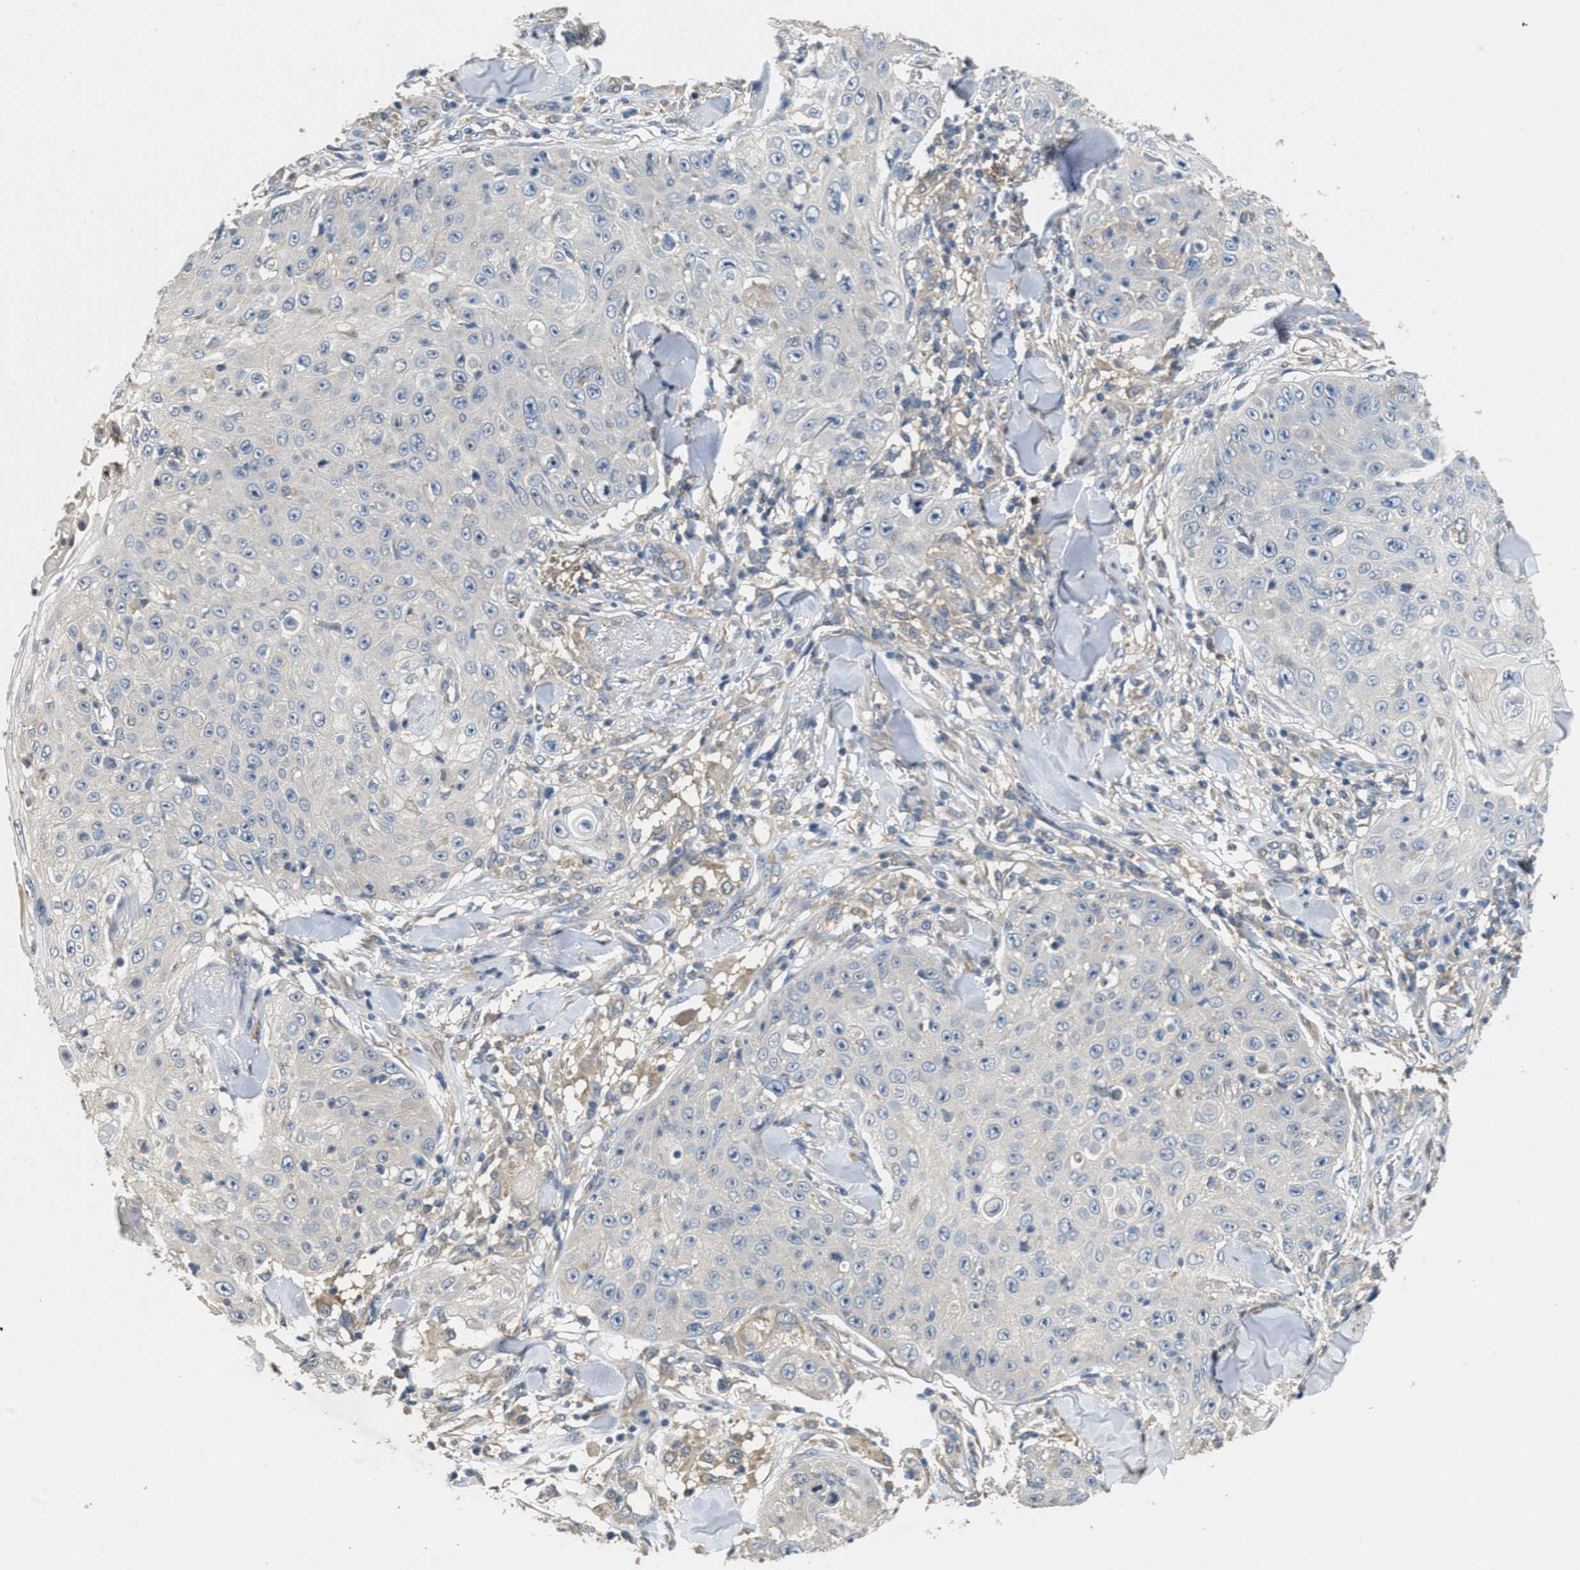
{"staining": {"intensity": "negative", "quantity": "none", "location": "none"}, "tissue": "skin cancer", "cell_type": "Tumor cells", "image_type": "cancer", "snomed": [{"axis": "morphology", "description": "Squamous cell carcinoma, NOS"}, {"axis": "topography", "description": "Skin"}], "caption": "Image shows no protein positivity in tumor cells of squamous cell carcinoma (skin) tissue. The staining is performed using DAB (3,3'-diaminobenzidine) brown chromogen with nuclei counter-stained in using hematoxylin.", "gene": "DGKE", "patient": {"sex": "male", "age": 86}}